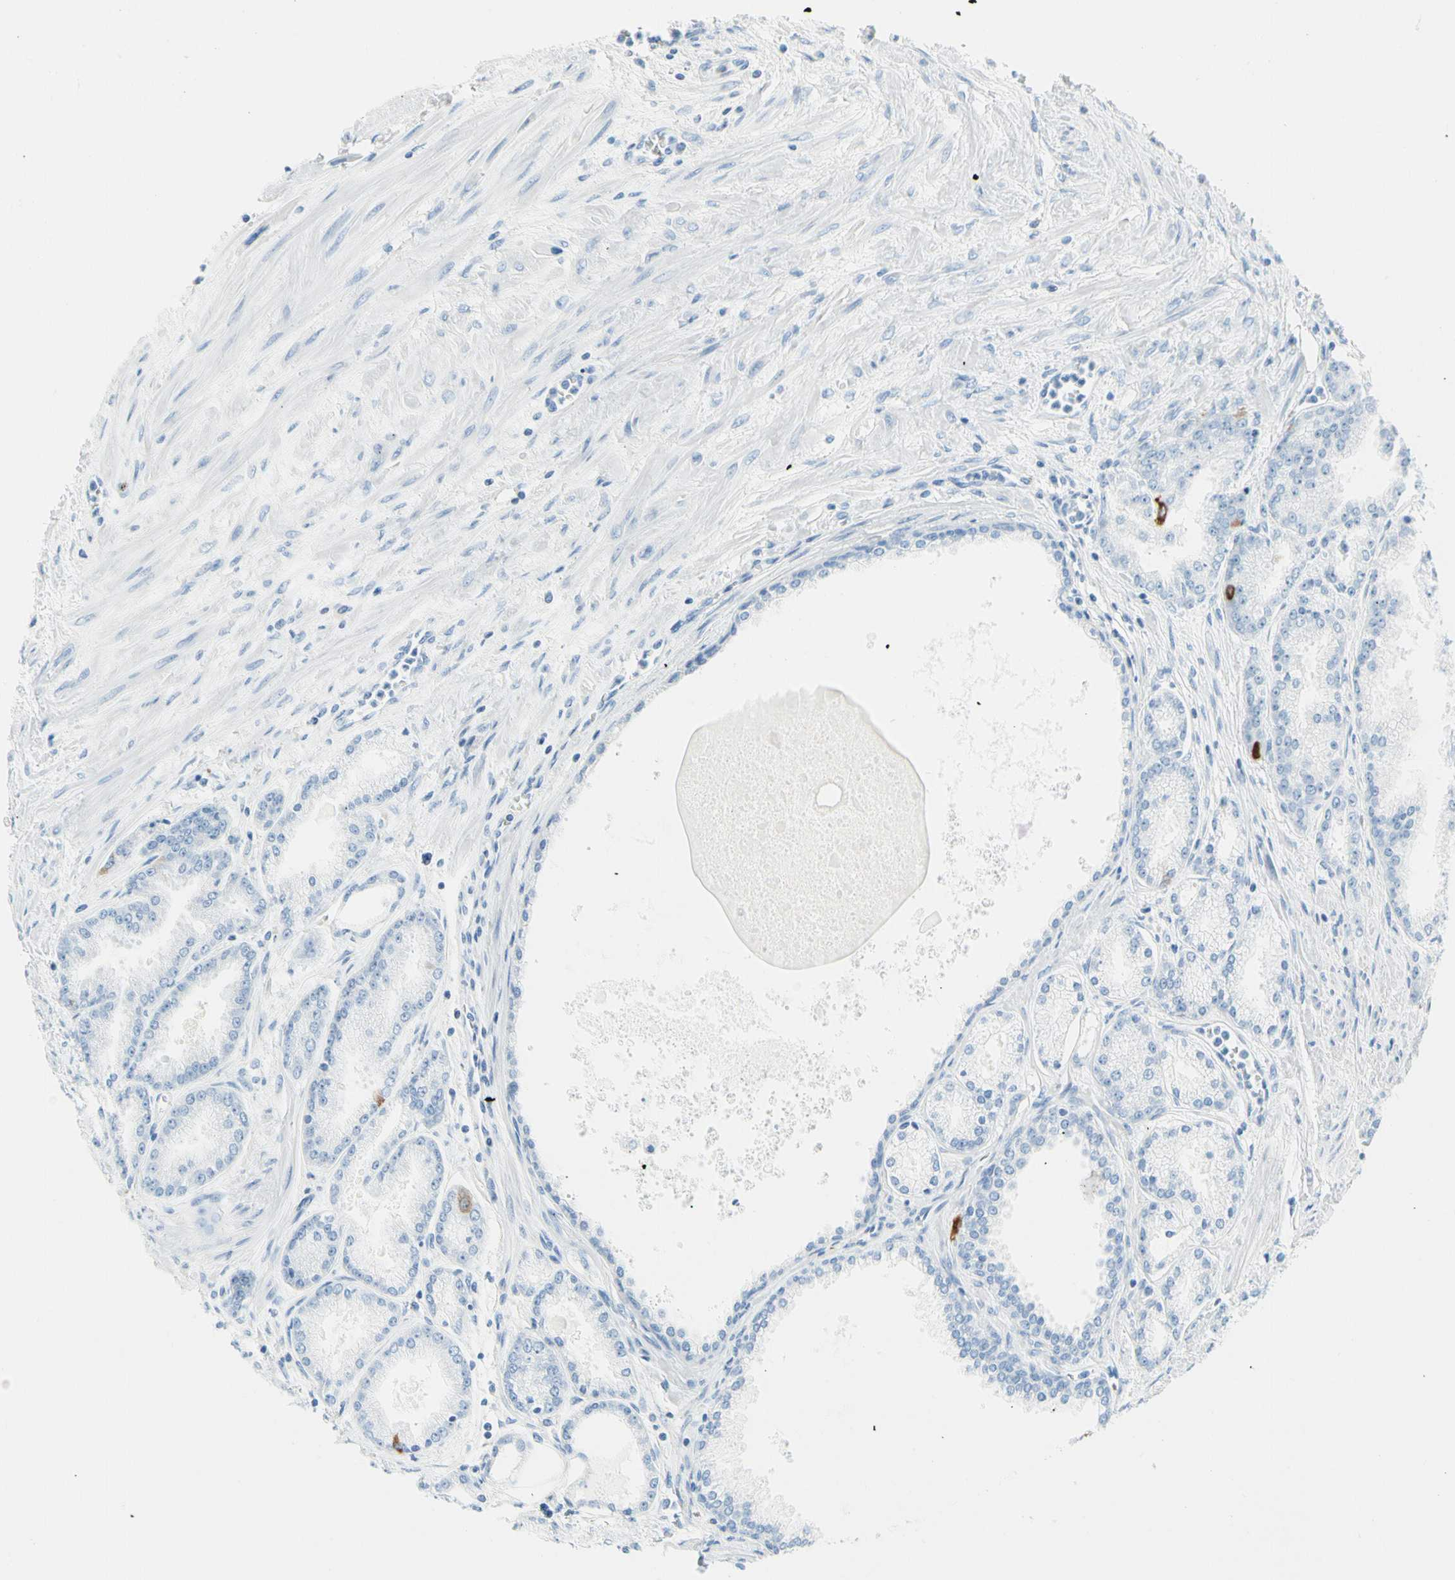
{"staining": {"intensity": "negative", "quantity": "none", "location": "none"}, "tissue": "prostate cancer", "cell_type": "Tumor cells", "image_type": "cancer", "snomed": [{"axis": "morphology", "description": "Adenocarcinoma, High grade"}, {"axis": "topography", "description": "Prostate"}], "caption": "Tumor cells are negative for brown protein staining in prostate cancer (adenocarcinoma (high-grade)).", "gene": "TACC3", "patient": {"sex": "male", "age": 61}}